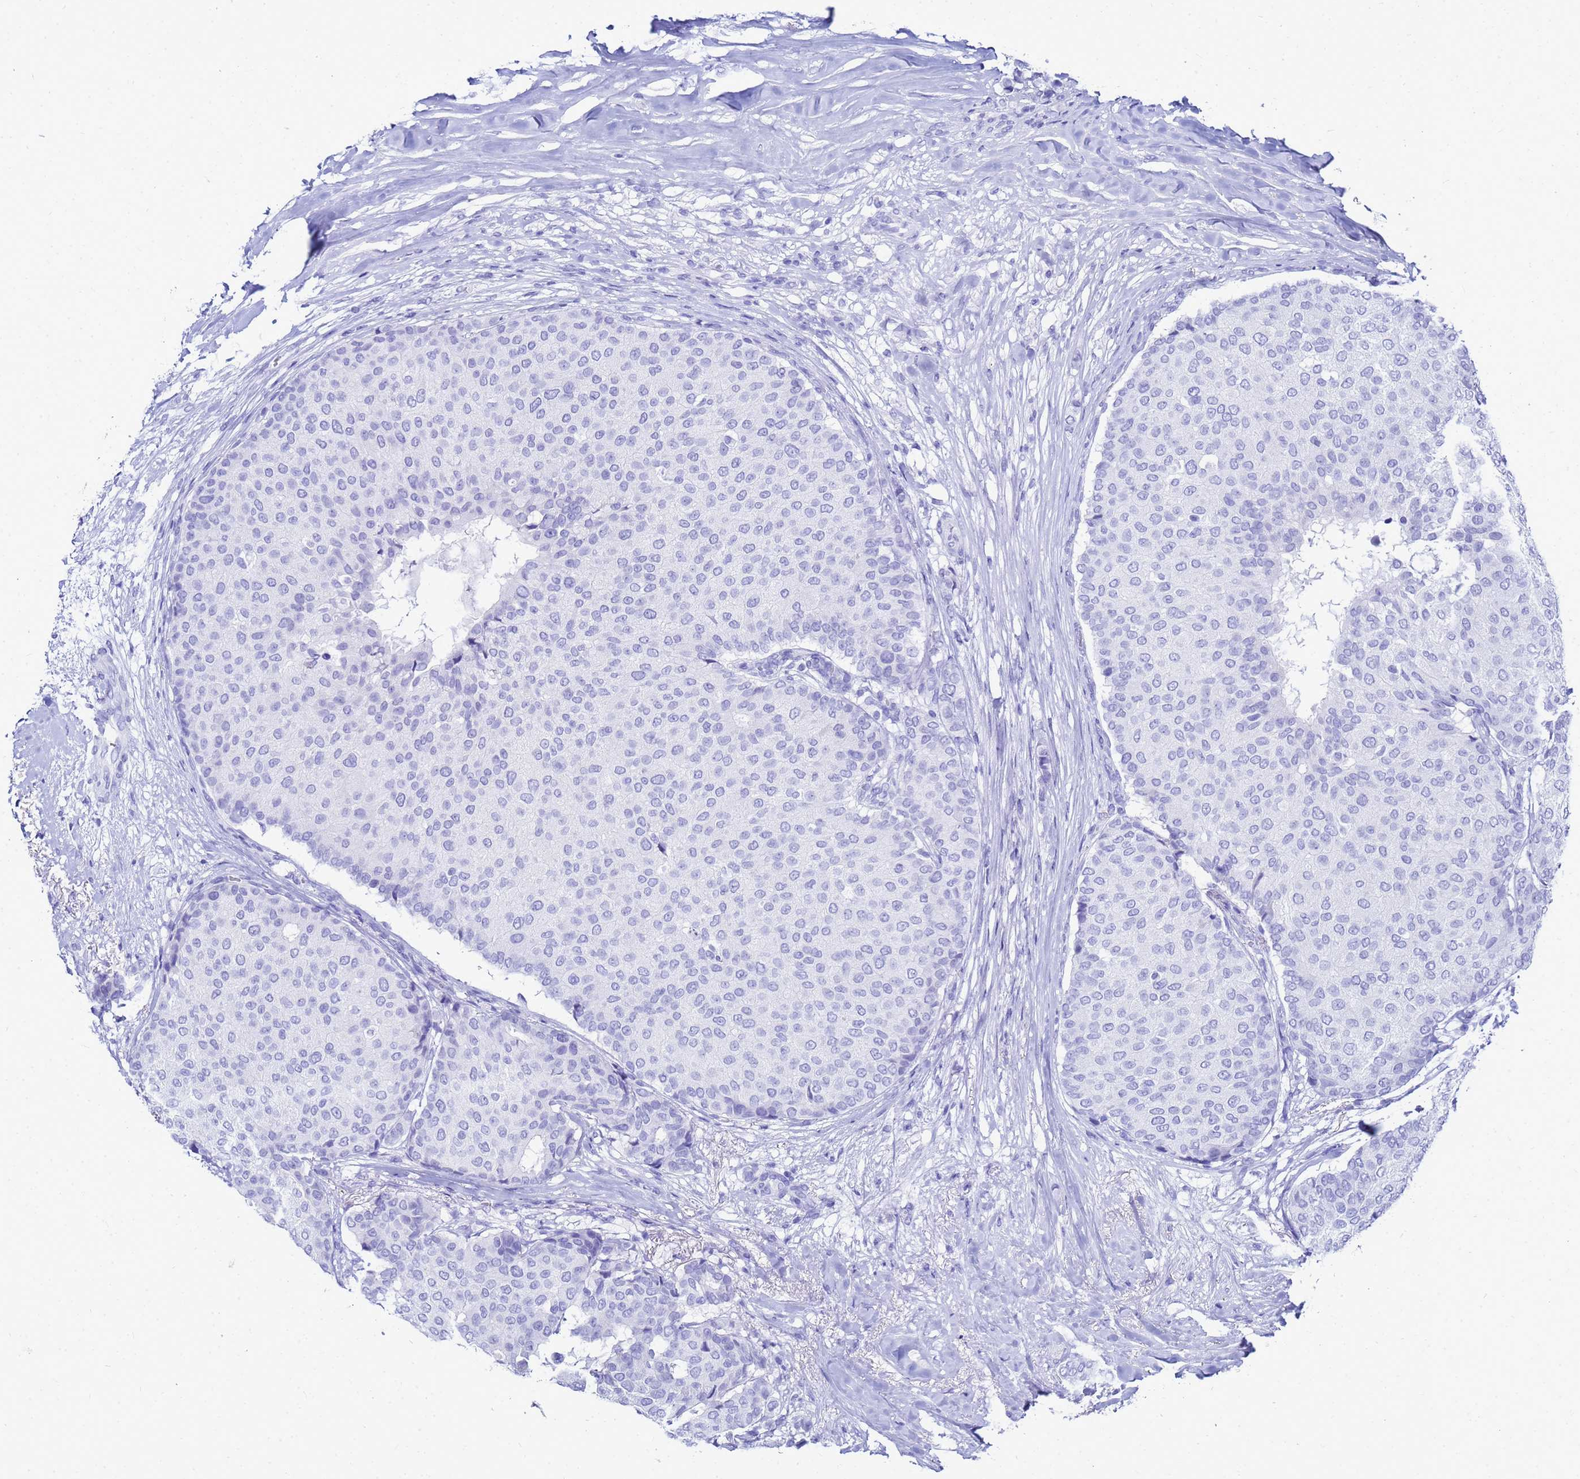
{"staining": {"intensity": "negative", "quantity": "none", "location": "none"}, "tissue": "breast cancer", "cell_type": "Tumor cells", "image_type": "cancer", "snomed": [{"axis": "morphology", "description": "Duct carcinoma"}, {"axis": "topography", "description": "Breast"}], "caption": "Image shows no protein expression in tumor cells of breast cancer tissue. (Brightfield microscopy of DAB (3,3'-diaminobenzidine) IHC at high magnification).", "gene": "CKB", "patient": {"sex": "female", "age": 75}}